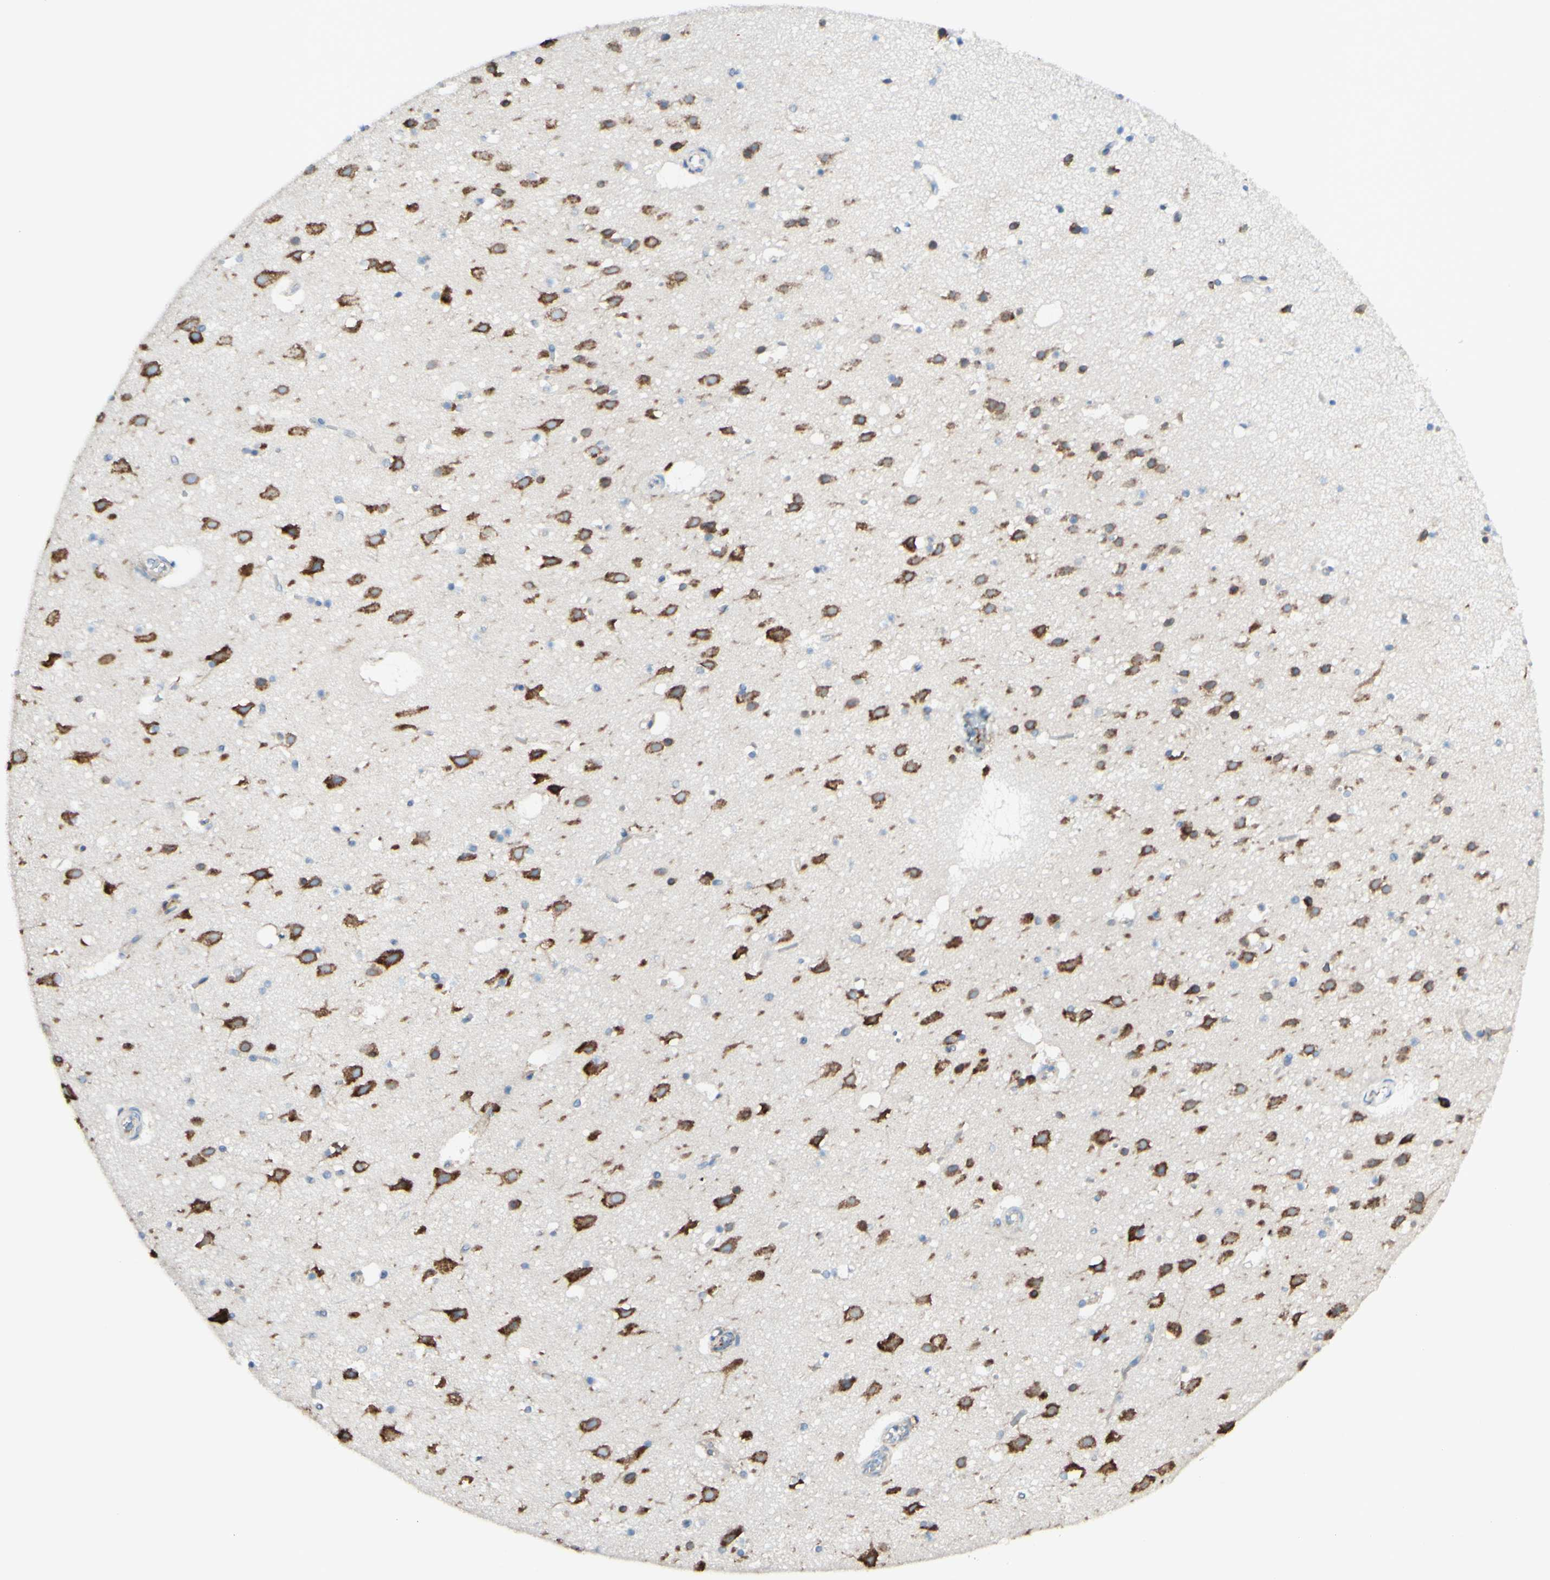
{"staining": {"intensity": "weak", "quantity": "25%-75%", "location": "cytoplasmic/membranous"}, "tissue": "cerebral cortex", "cell_type": "Endothelial cells", "image_type": "normal", "snomed": [{"axis": "morphology", "description": "Normal tissue, NOS"}, {"axis": "topography", "description": "Cerebral cortex"}], "caption": "The photomicrograph shows immunohistochemical staining of normal cerebral cortex. There is weak cytoplasmic/membranous positivity is identified in about 25%-75% of endothelial cells.", "gene": "DNAJB11", "patient": {"sex": "male", "age": 45}}